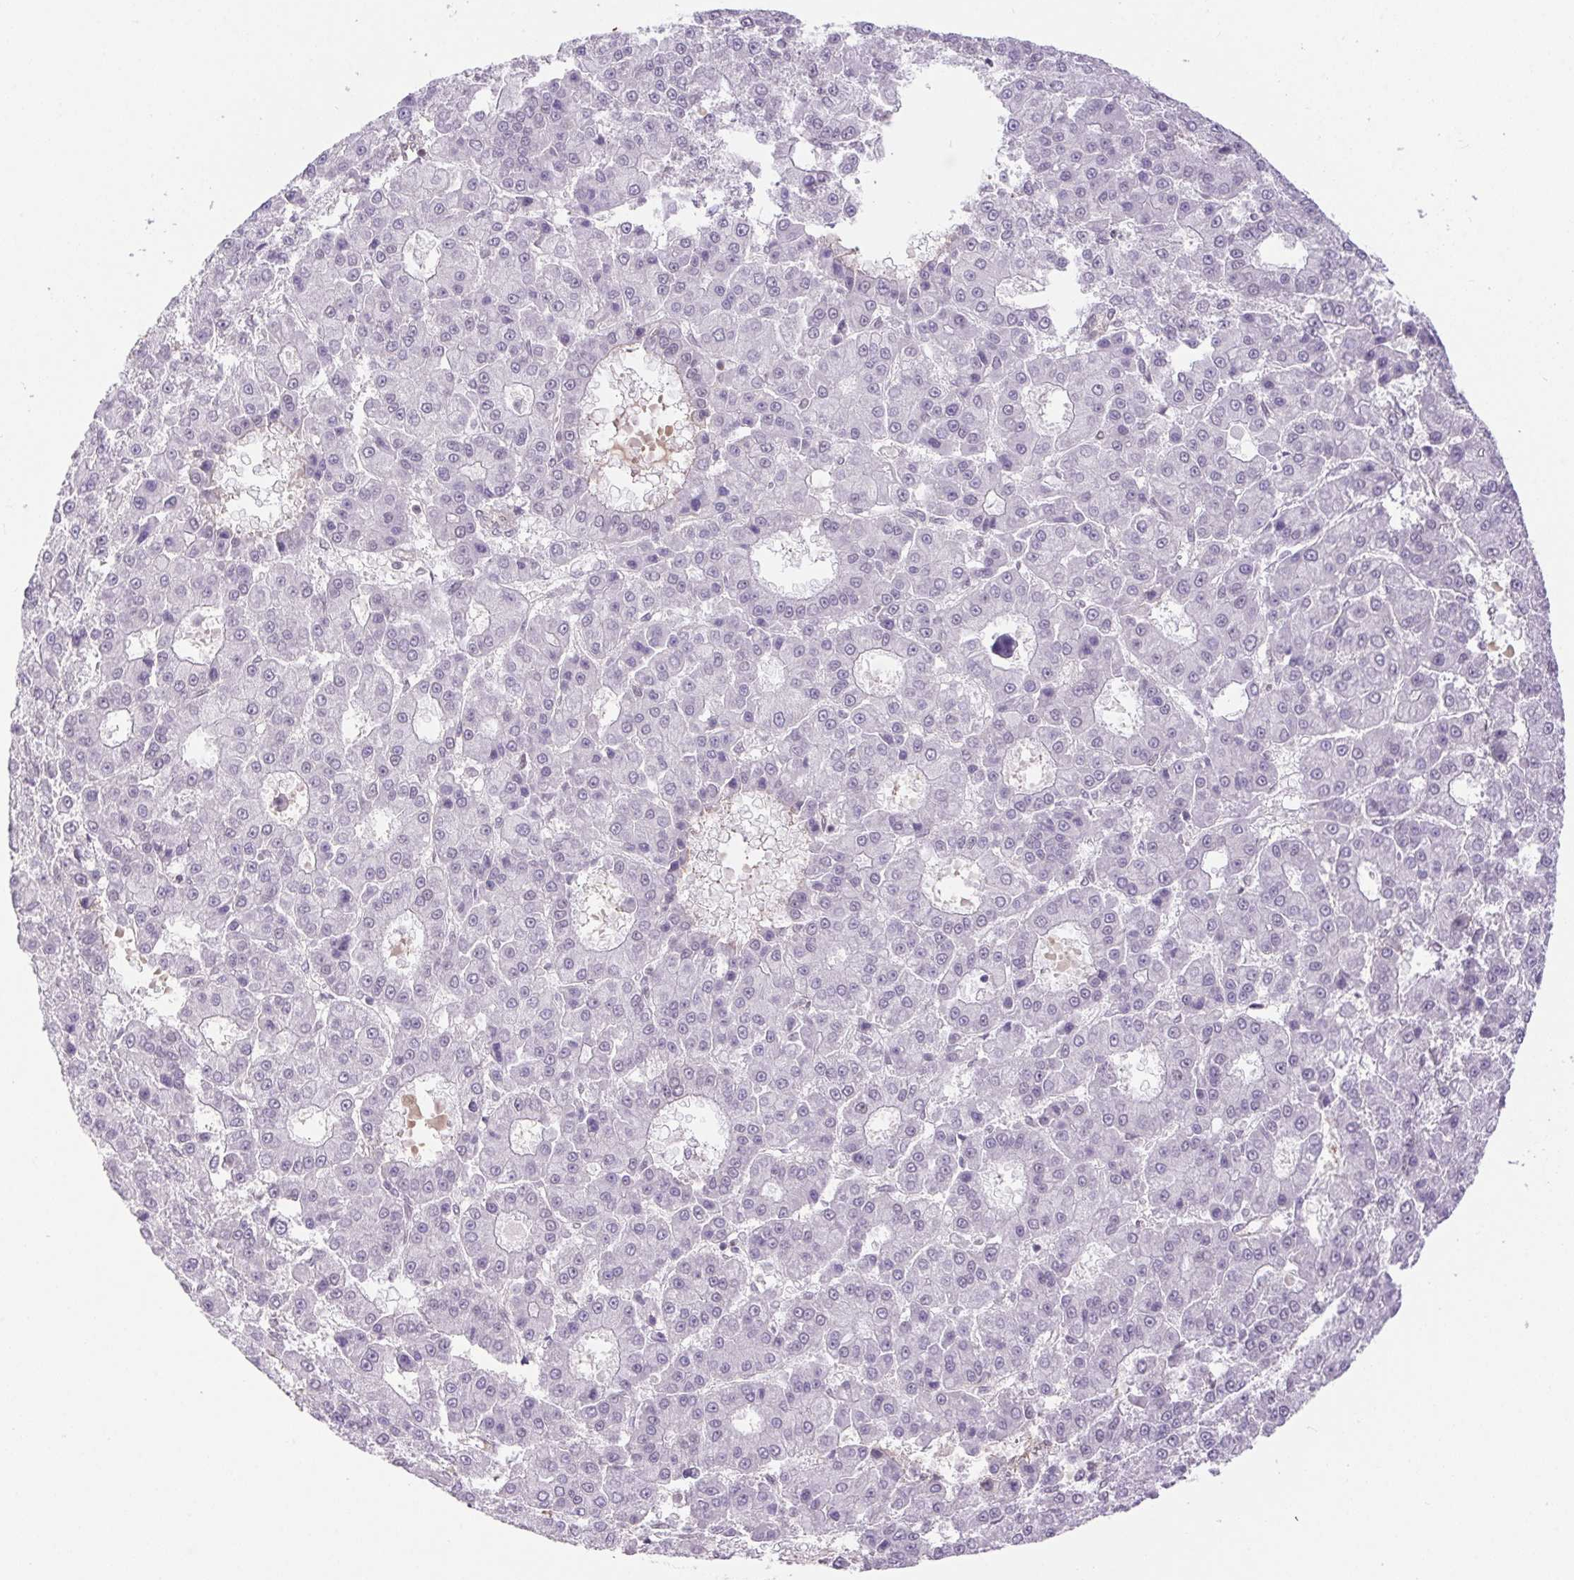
{"staining": {"intensity": "negative", "quantity": "none", "location": "none"}, "tissue": "liver cancer", "cell_type": "Tumor cells", "image_type": "cancer", "snomed": [{"axis": "morphology", "description": "Carcinoma, Hepatocellular, NOS"}, {"axis": "topography", "description": "Liver"}], "caption": "Tumor cells are negative for brown protein staining in liver cancer (hepatocellular carcinoma).", "gene": "DDX17", "patient": {"sex": "male", "age": 70}}